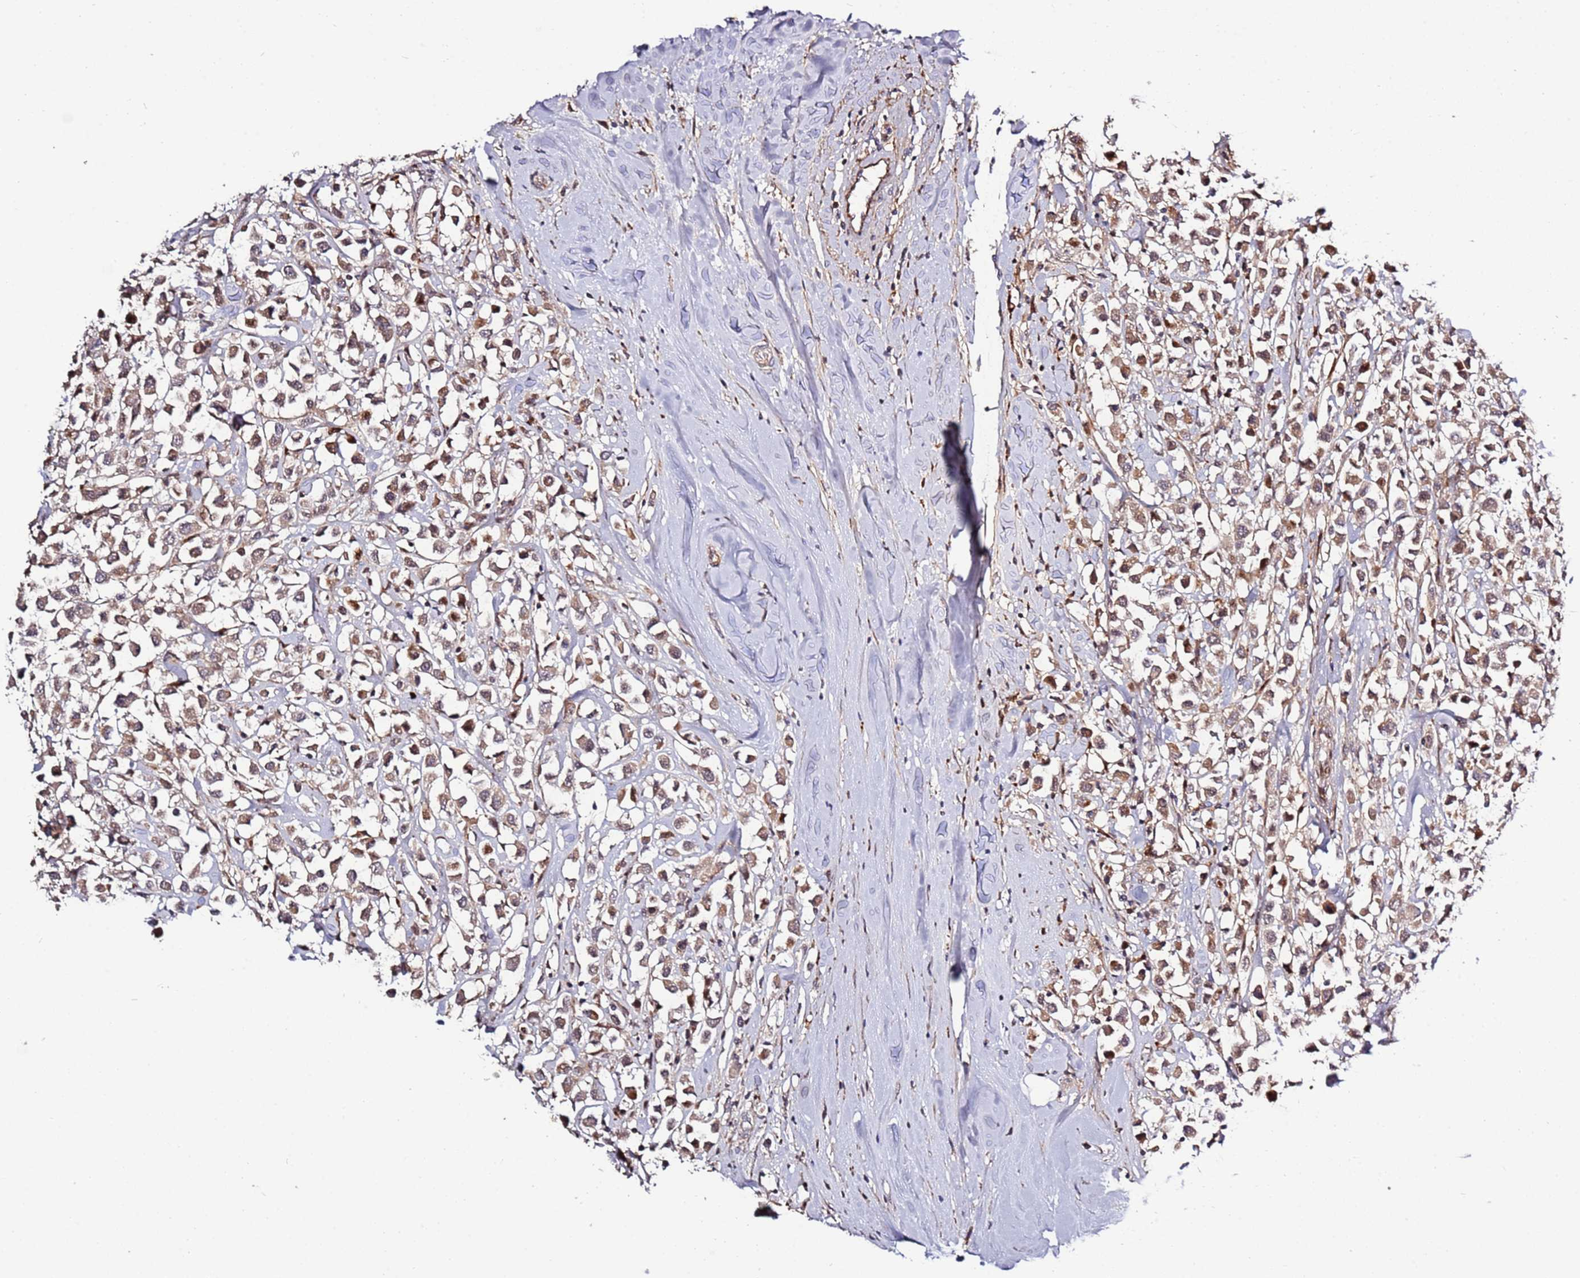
{"staining": {"intensity": "moderate", "quantity": ">75%", "location": "cytoplasmic/membranous"}, "tissue": "breast cancer", "cell_type": "Tumor cells", "image_type": "cancer", "snomed": [{"axis": "morphology", "description": "Duct carcinoma"}, {"axis": "topography", "description": "Breast"}], "caption": "Immunohistochemical staining of breast cancer (invasive ductal carcinoma) reveals medium levels of moderate cytoplasmic/membranous expression in about >75% of tumor cells.", "gene": "RHBDL1", "patient": {"sex": "female", "age": 87}}